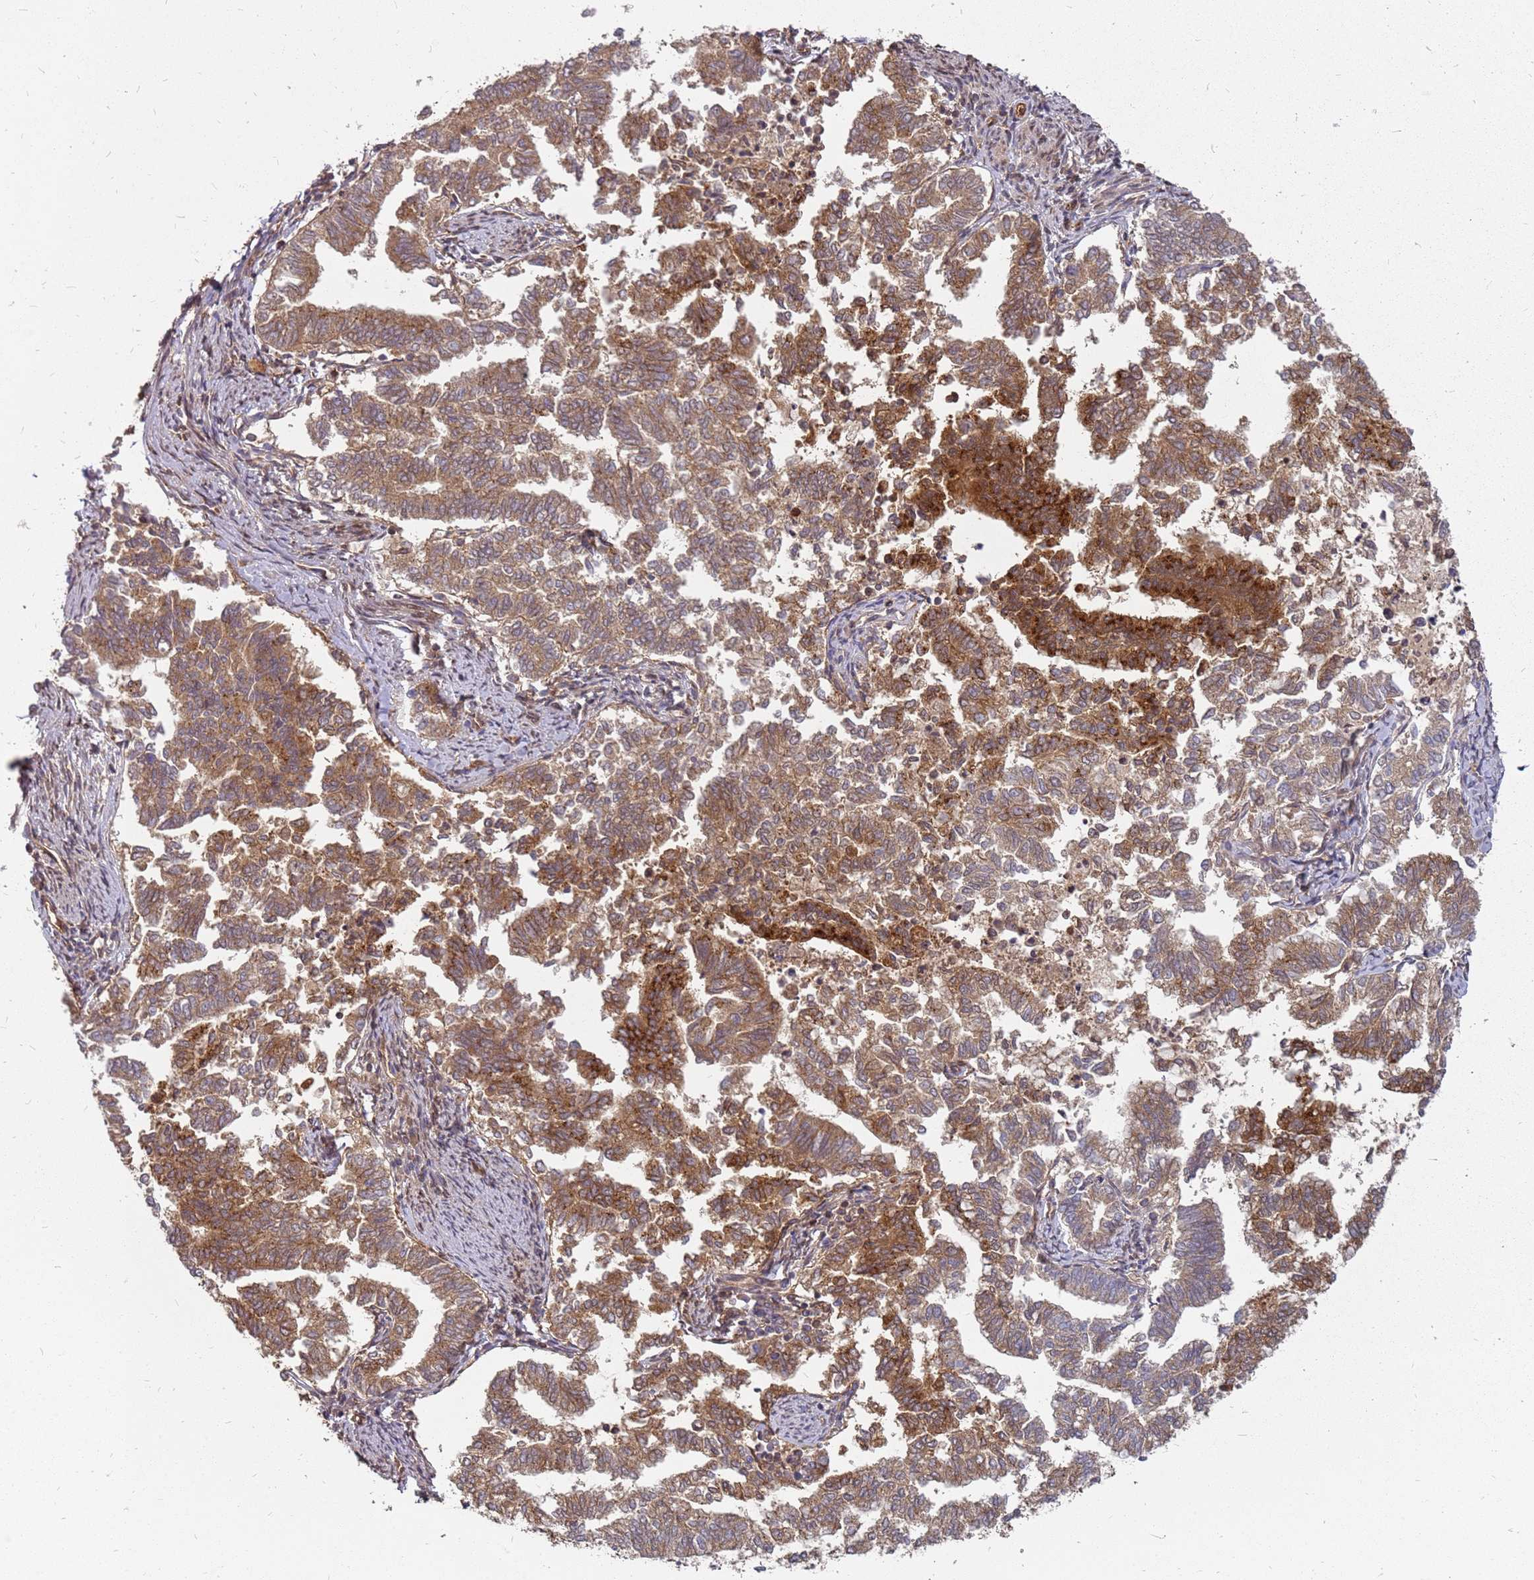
{"staining": {"intensity": "moderate", "quantity": ">75%", "location": "cytoplasmic/membranous"}, "tissue": "endometrial cancer", "cell_type": "Tumor cells", "image_type": "cancer", "snomed": [{"axis": "morphology", "description": "Adenocarcinoma, NOS"}, {"axis": "topography", "description": "Endometrium"}], "caption": "Protein expression analysis of endometrial cancer reveals moderate cytoplasmic/membranous expression in approximately >75% of tumor cells.", "gene": "NUDT14", "patient": {"sex": "female", "age": 79}}